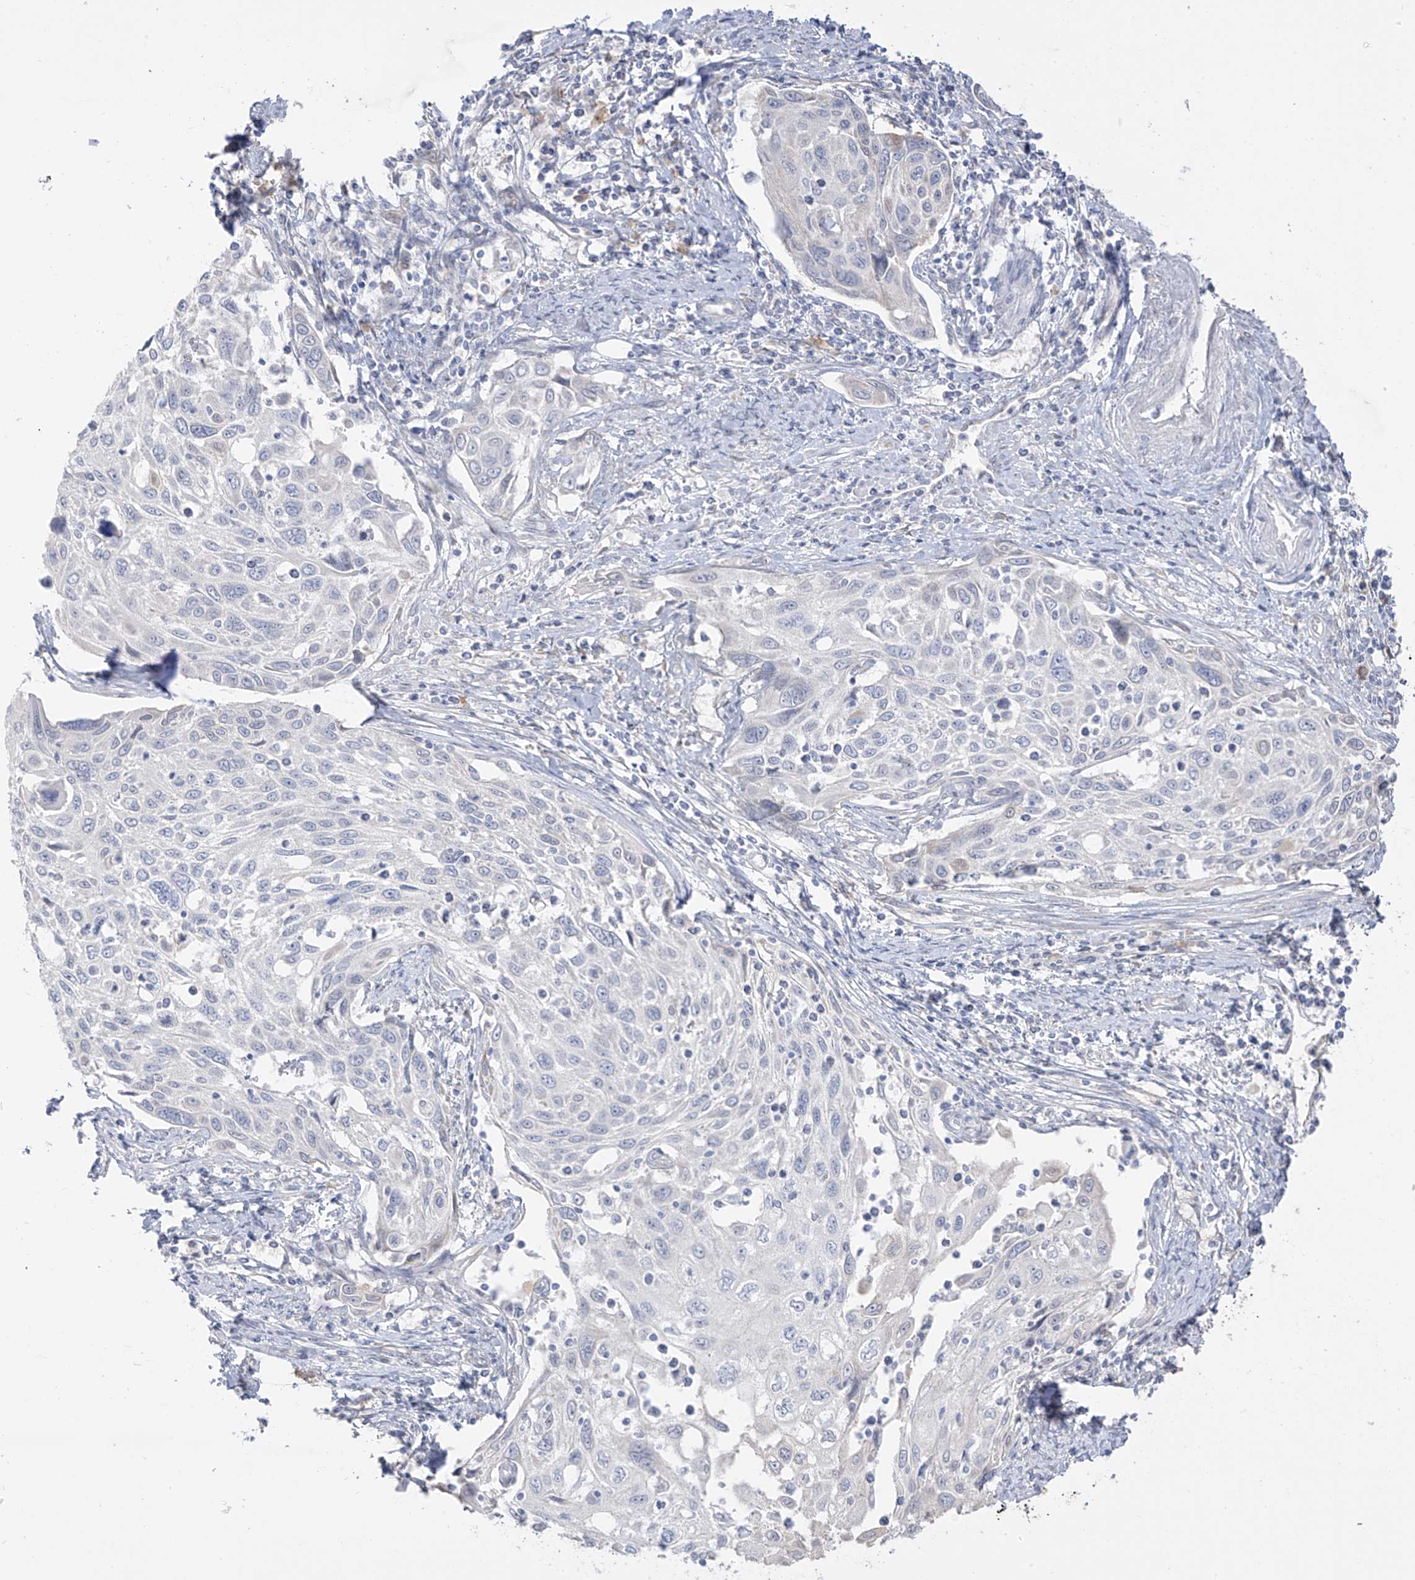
{"staining": {"intensity": "negative", "quantity": "none", "location": "none"}, "tissue": "cervical cancer", "cell_type": "Tumor cells", "image_type": "cancer", "snomed": [{"axis": "morphology", "description": "Squamous cell carcinoma, NOS"}, {"axis": "topography", "description": "Cervix"}], "caption": "An image of human cervical cancer is negative for staining in tumor cells. (DAB immunohistochemistry (IHC) visualized using brightfield microscopy, high magnification).", "gene": "DCDC2", "patient": {"sex": "female", "age": 70}}